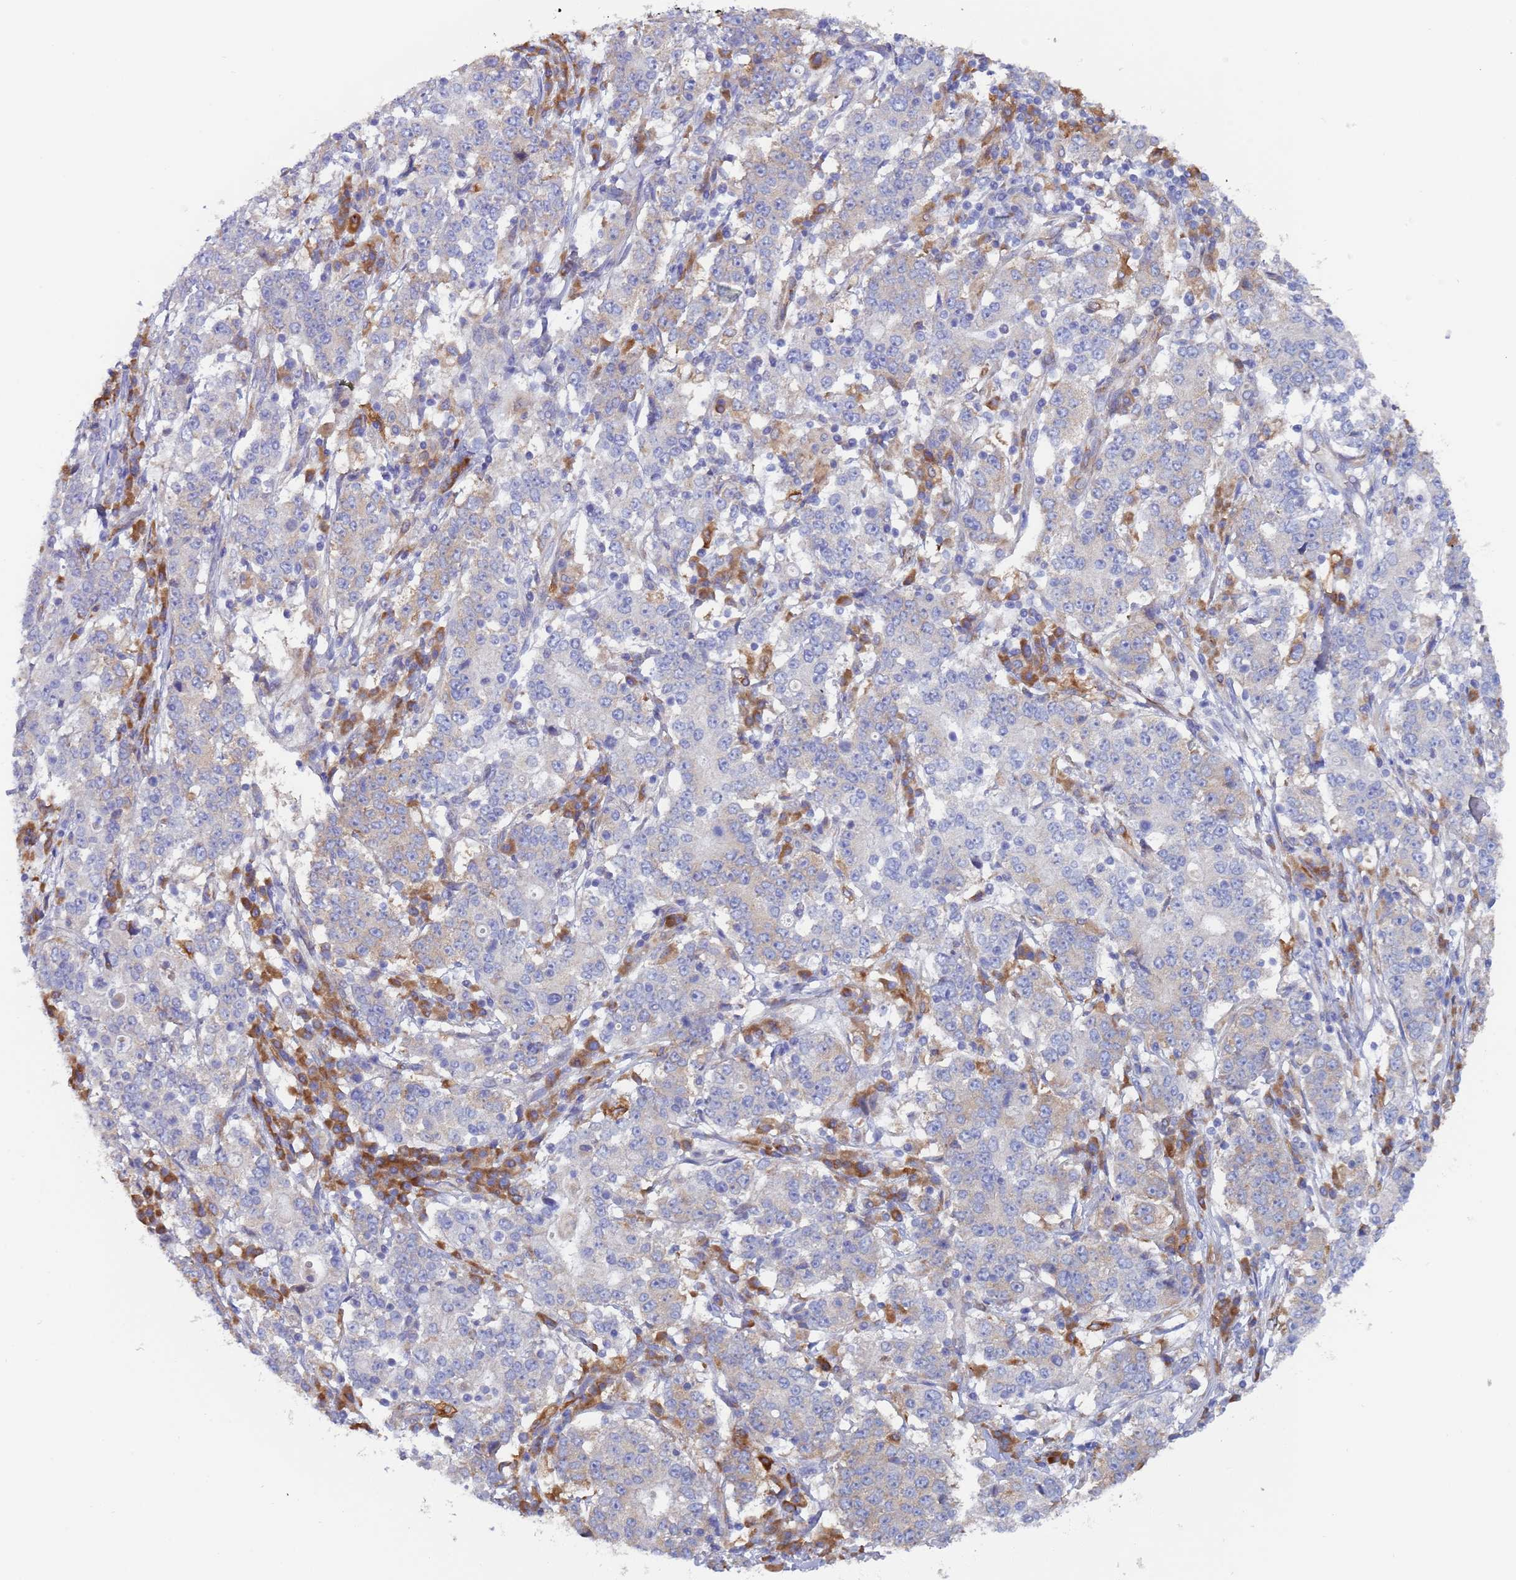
{"staining": {"intensity": "negative", "quantity": "none", "location": "none"}, "tissue": "stomach cancer", "cell_type": "Tumor cells", "image_type": "cancer", "snomed": [{"axis": "morphology", "description": "Adenocarcinoma, NOS"}, {"axis": "topography", "description": "Stomach"}], "caption": "This is an IHC image of stomach adenocarcinoma. There is no expression in tumor cells.", "gene": "ZNF844", "patient": {"sex": "male", "age": 59}}